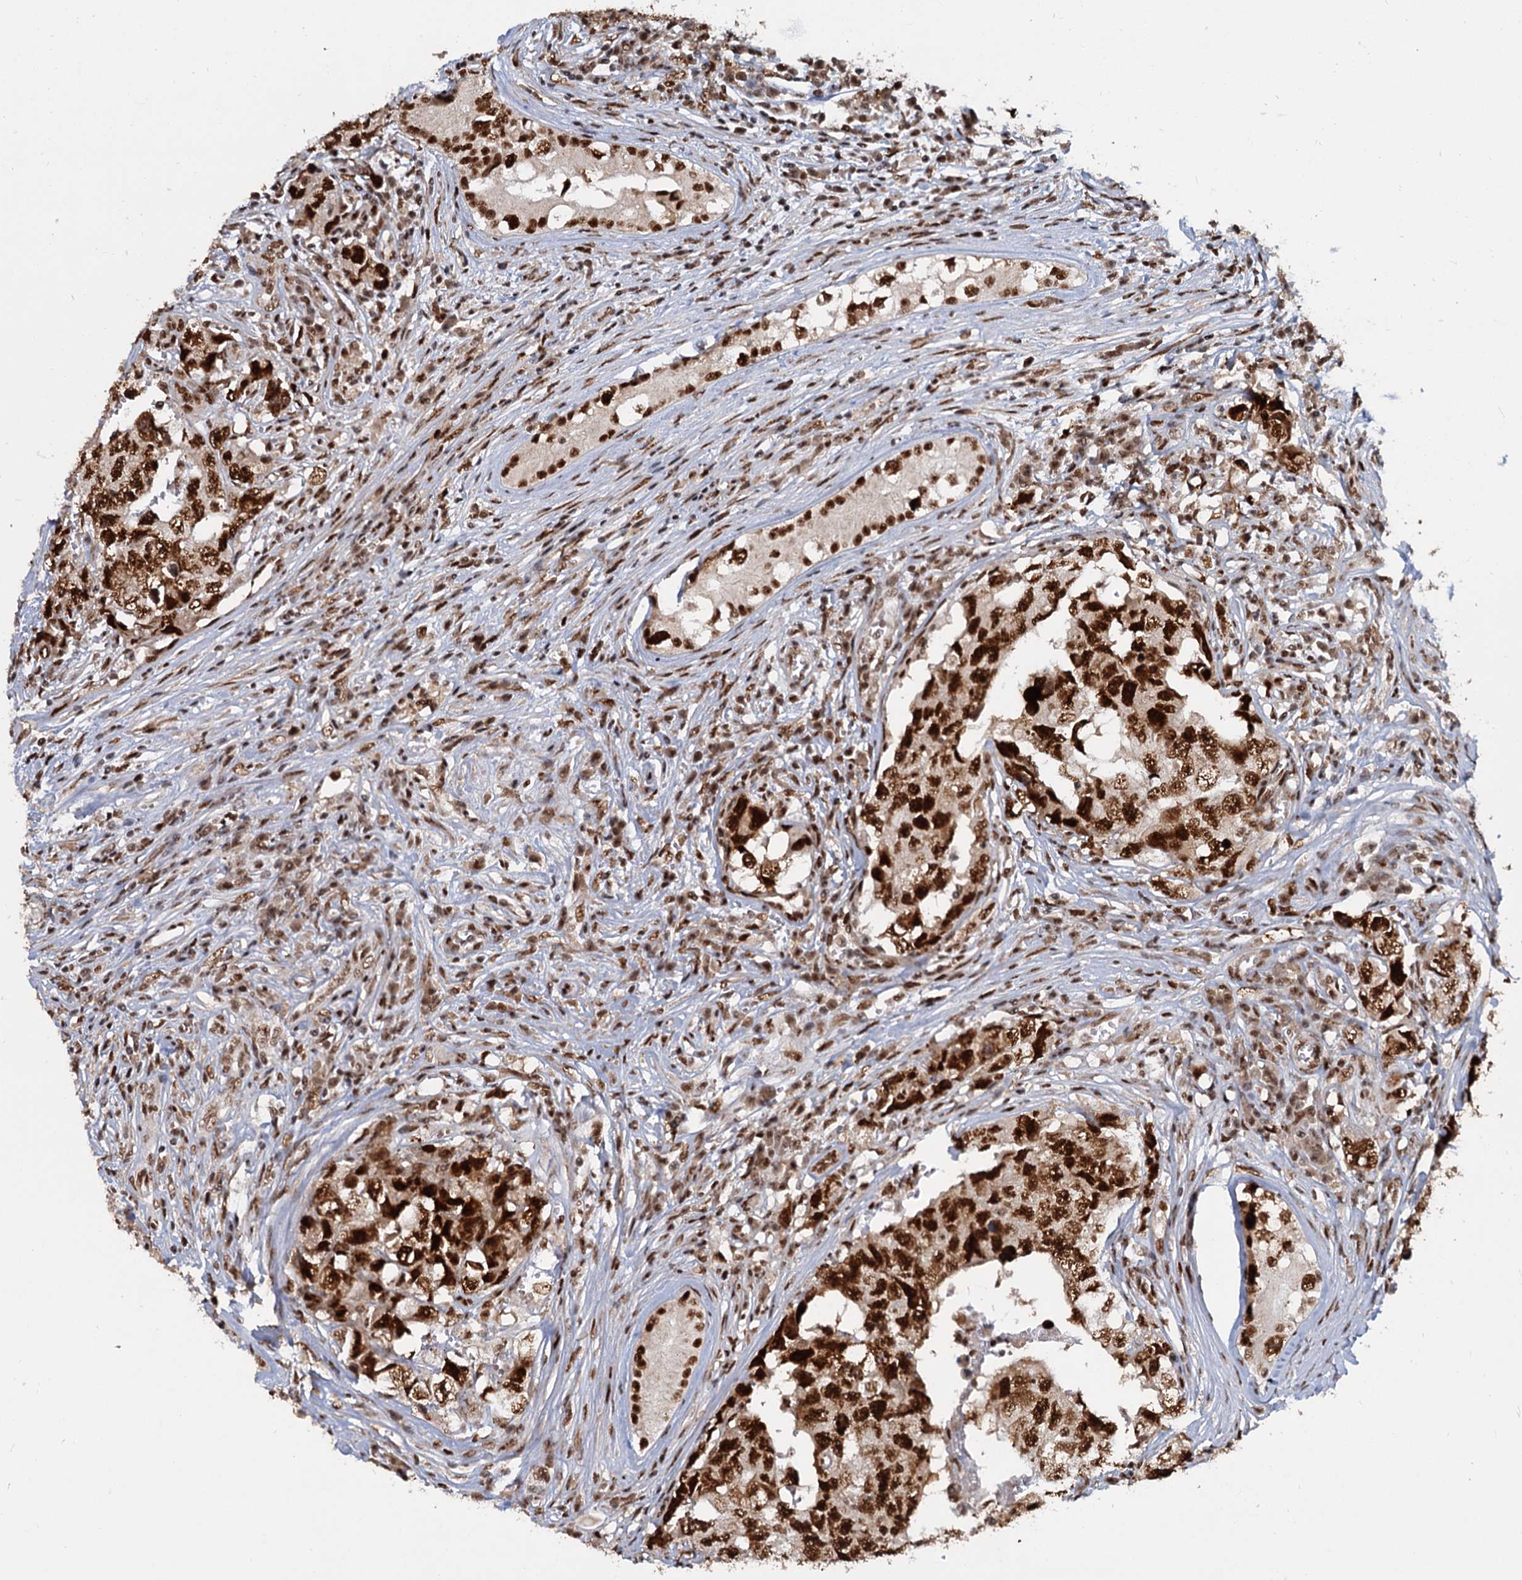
{"staining": {"intensity": "strong", "quantity": ">75%", "location": "nuclear"}, "tissue": "testis cancer", "cell_type": "Tumor cells", "image_type": "cancer", "snomed": [{"axis": "morphology", "description": "Carcinoma, Embryonal, NOS"}, {"axis": "topography", "description": "Testis"}], "caption": "Protein expression by immunohistochemistry (IHC) demonstrates strong nuclear staining in approximately >75% of tumor cells in testis cancer (embryonal carcinoma).", "gene": "WBP4", "patient": {"sex": "male", "age": 17}}